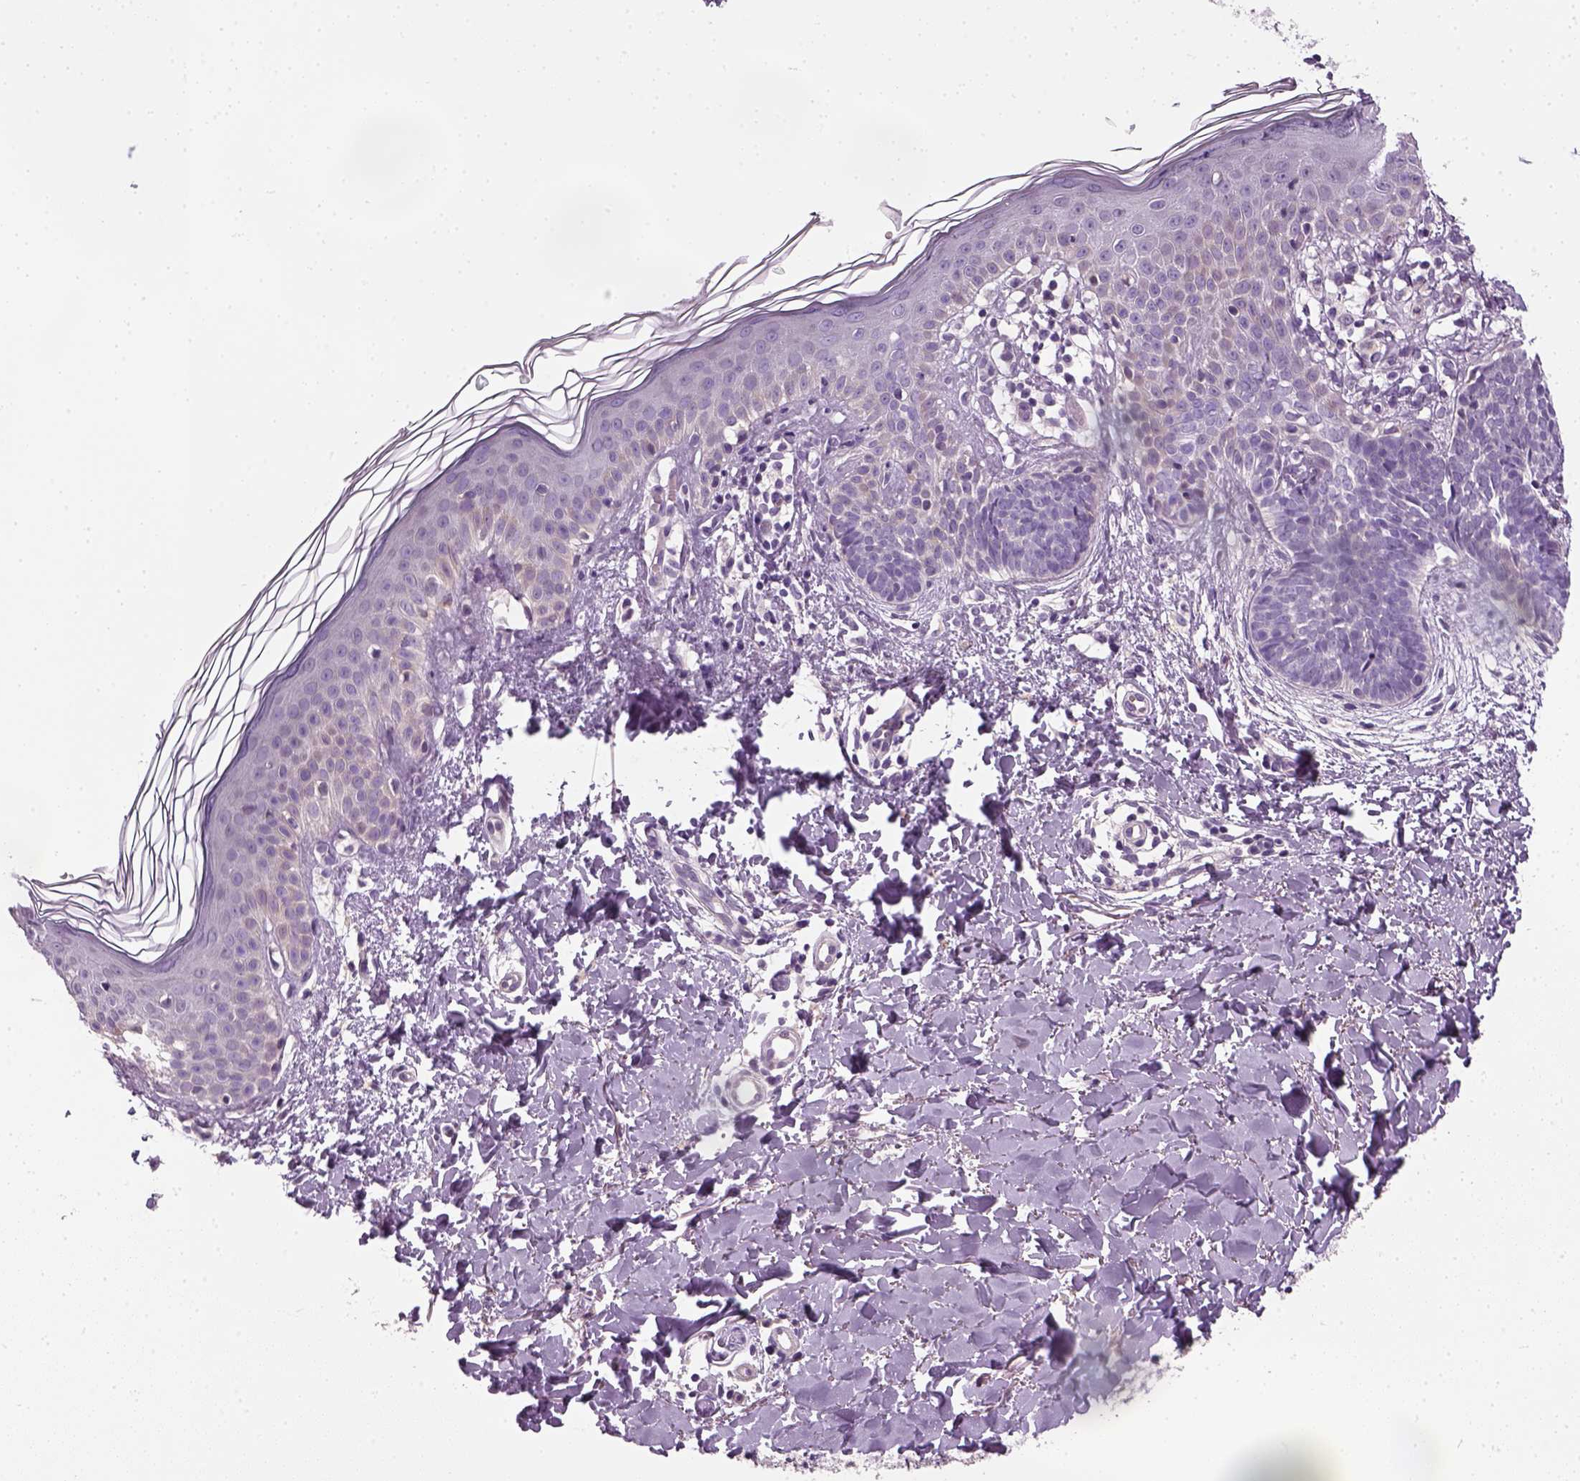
{"staining": {"intensity": "negative", "quantity": "none", "location": "none"}, "tissue": "skin cancer", "cell_type": "Tumor cells", "image_type": "cancer", "snomed": [{"axis": "morphology", "description": "Basal cell carcinoma"}, {"axis": "topography", "description": "Skin"}], "caption": "High magnification brightfield microscopy of skin cancer (basal cell carcinoma) stained with DAB (brown) and counterstained with hematoxylin (blue): tumor cells show no significant staining.", "gene": "ELOVL3", "patient": {"sex": "female", "age": 51}}